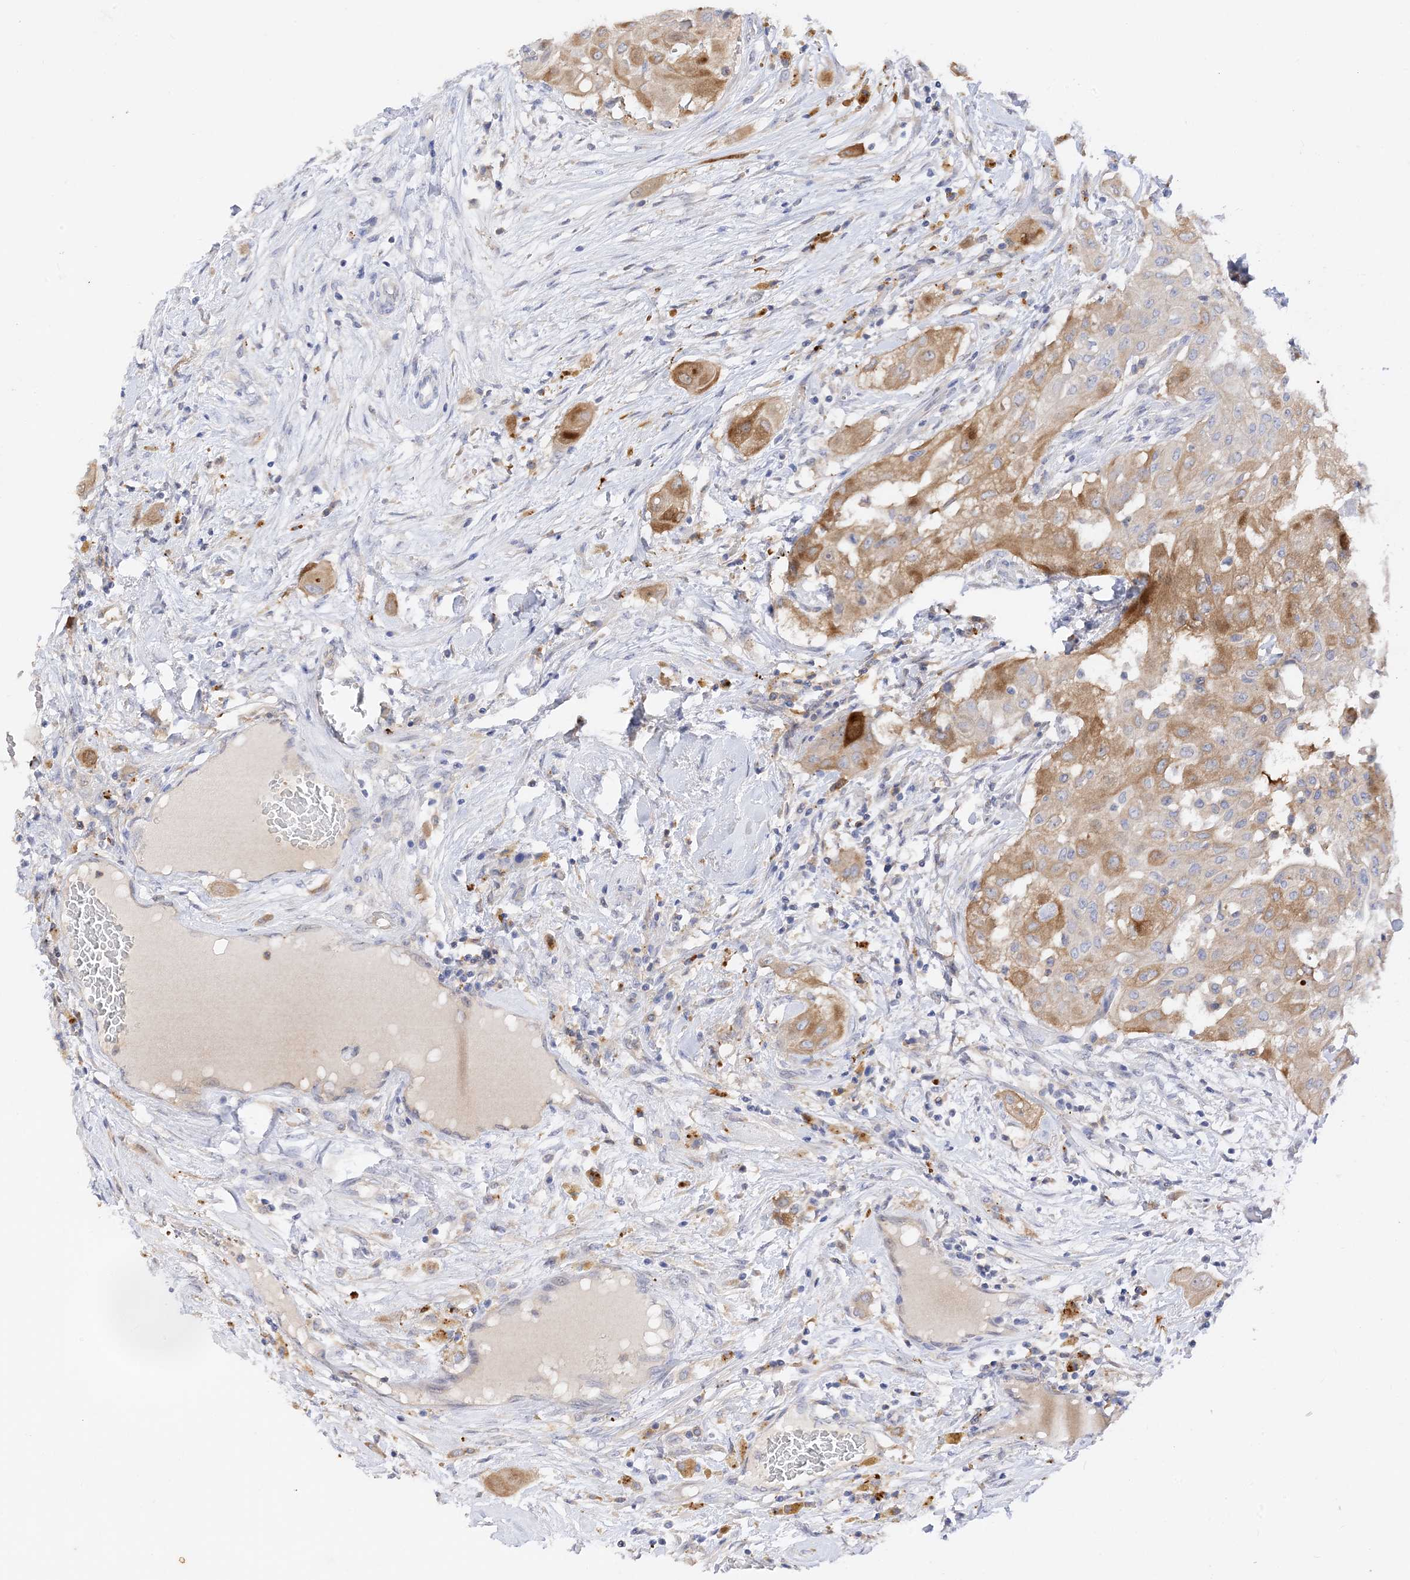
{"staining": {"intensity": "moderate", "quantity": "25%-75%", "location": "cytoplasmic/membranous"}, "tissue": "thyroid cancer", "cell_type": "Tumor cells", "image_type": "cancer", "snomed": [{"axis": "morphology", "description": "Papillary adenocarcinoma, NOS"}, {"axis": "topography", "description": "Thyroid gland"}], "caption": "Protein expression analysis of thyroid cancer displays moderate cytoplasmic/membranous positivity in about 25%-75% of tumor cells.", "gene": "ARV1", "patient": {"sex": "female", "age": 59}}